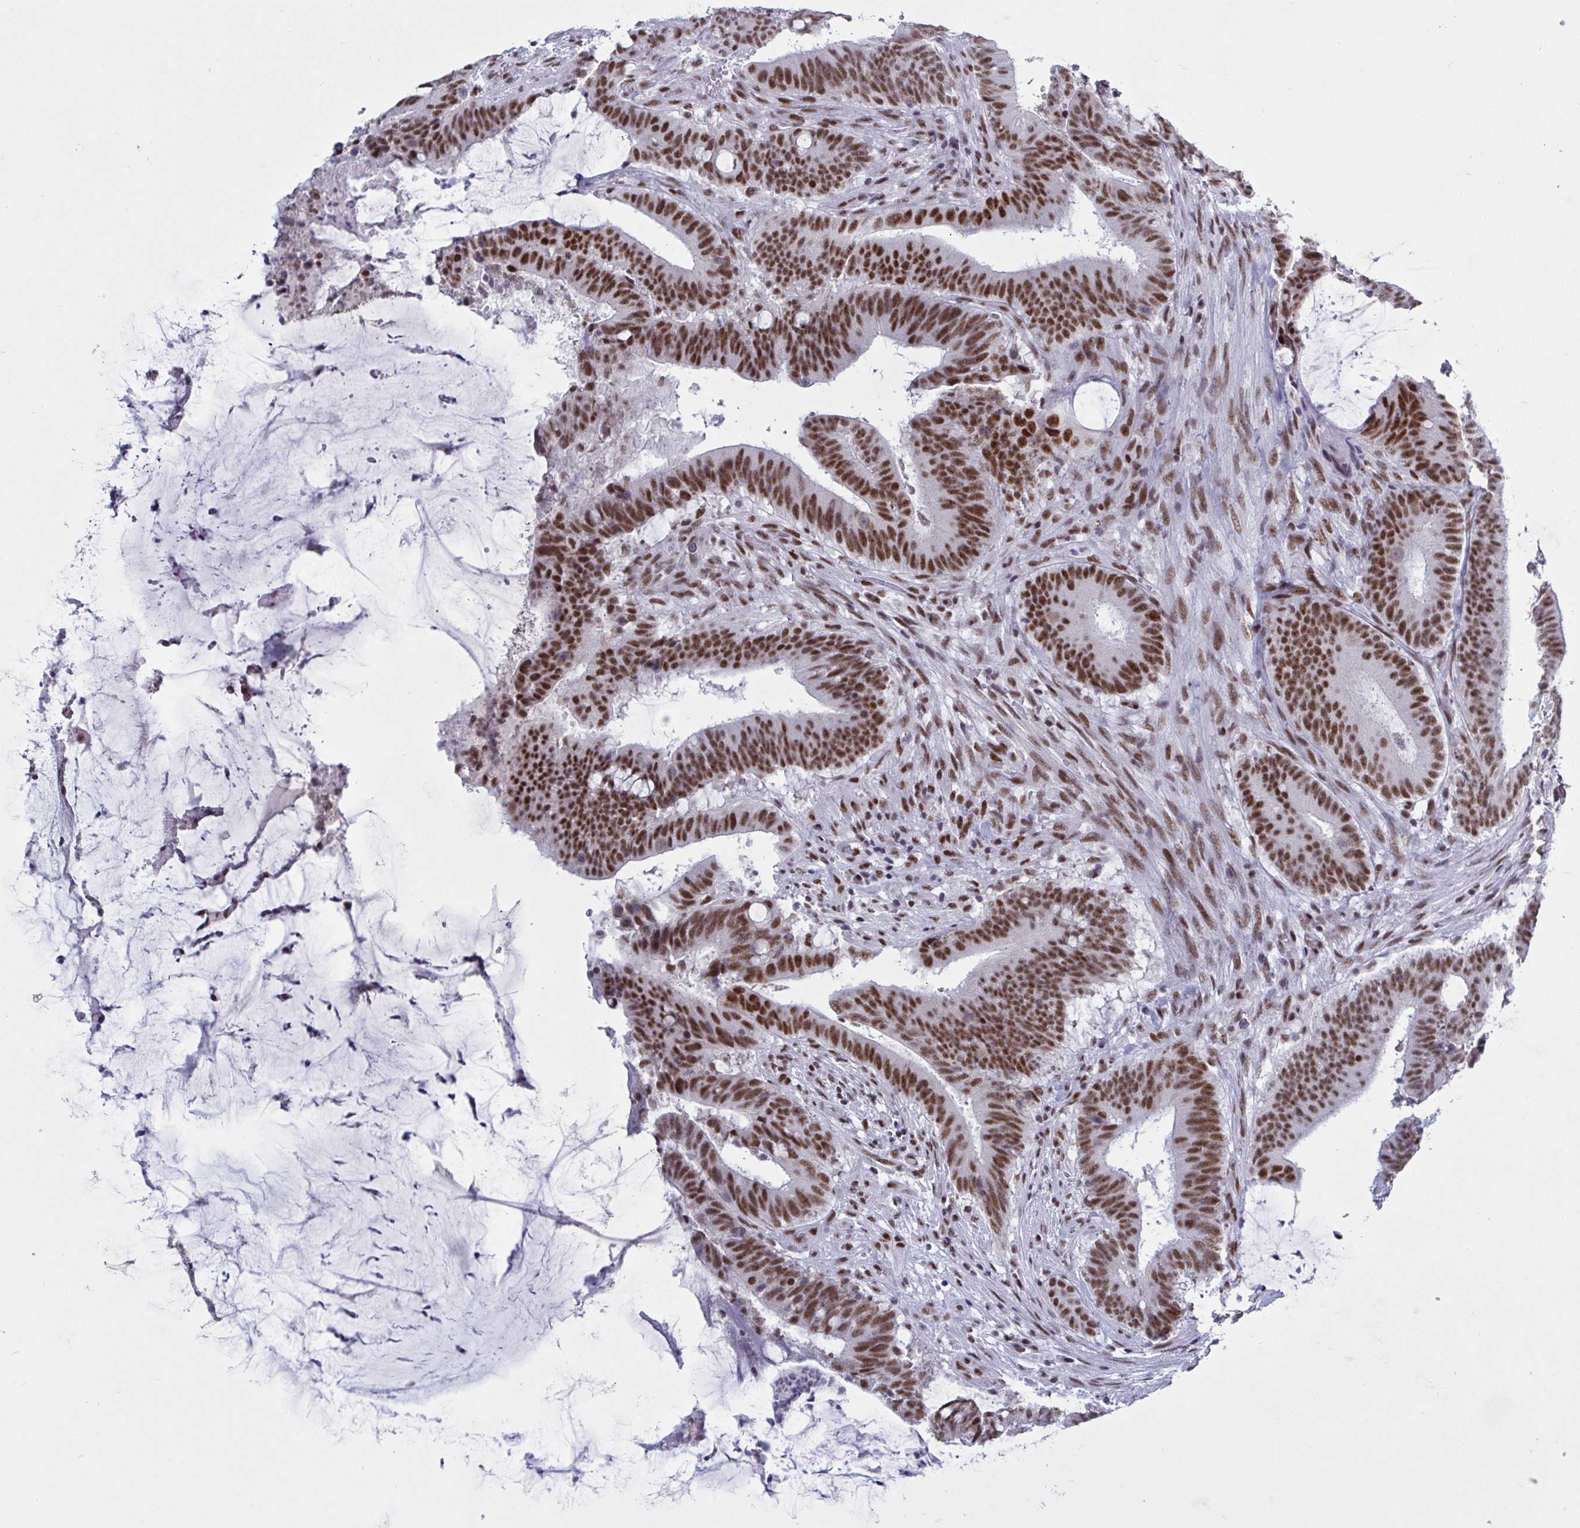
{"staining": {"intensity": "moderate", "quantity": ">75%", "location": "nuclear"}, "tissue": "colorectal cancer", "cell_type": "Tumor cells", "image_type": "cancer", "snomed": [{"axis": "morphology", "description": "Adenocarcinoma, NOS"}, {"axis": "topography", "description": "Colon"}], "caption": "Tumor cells show medium levels of moderate nuclear expression in approximately >75% of cells in human colorectal cancer (adenocarcinoma). The protein of interest is stained brown, and the nuclei are stained in blue (DAB (3,3'-diaminobenzidine) IHC with brightfield microscopy, high magnification).", "gene": "PPP1R10", "patient": {"sex": "female", "age": 43}}